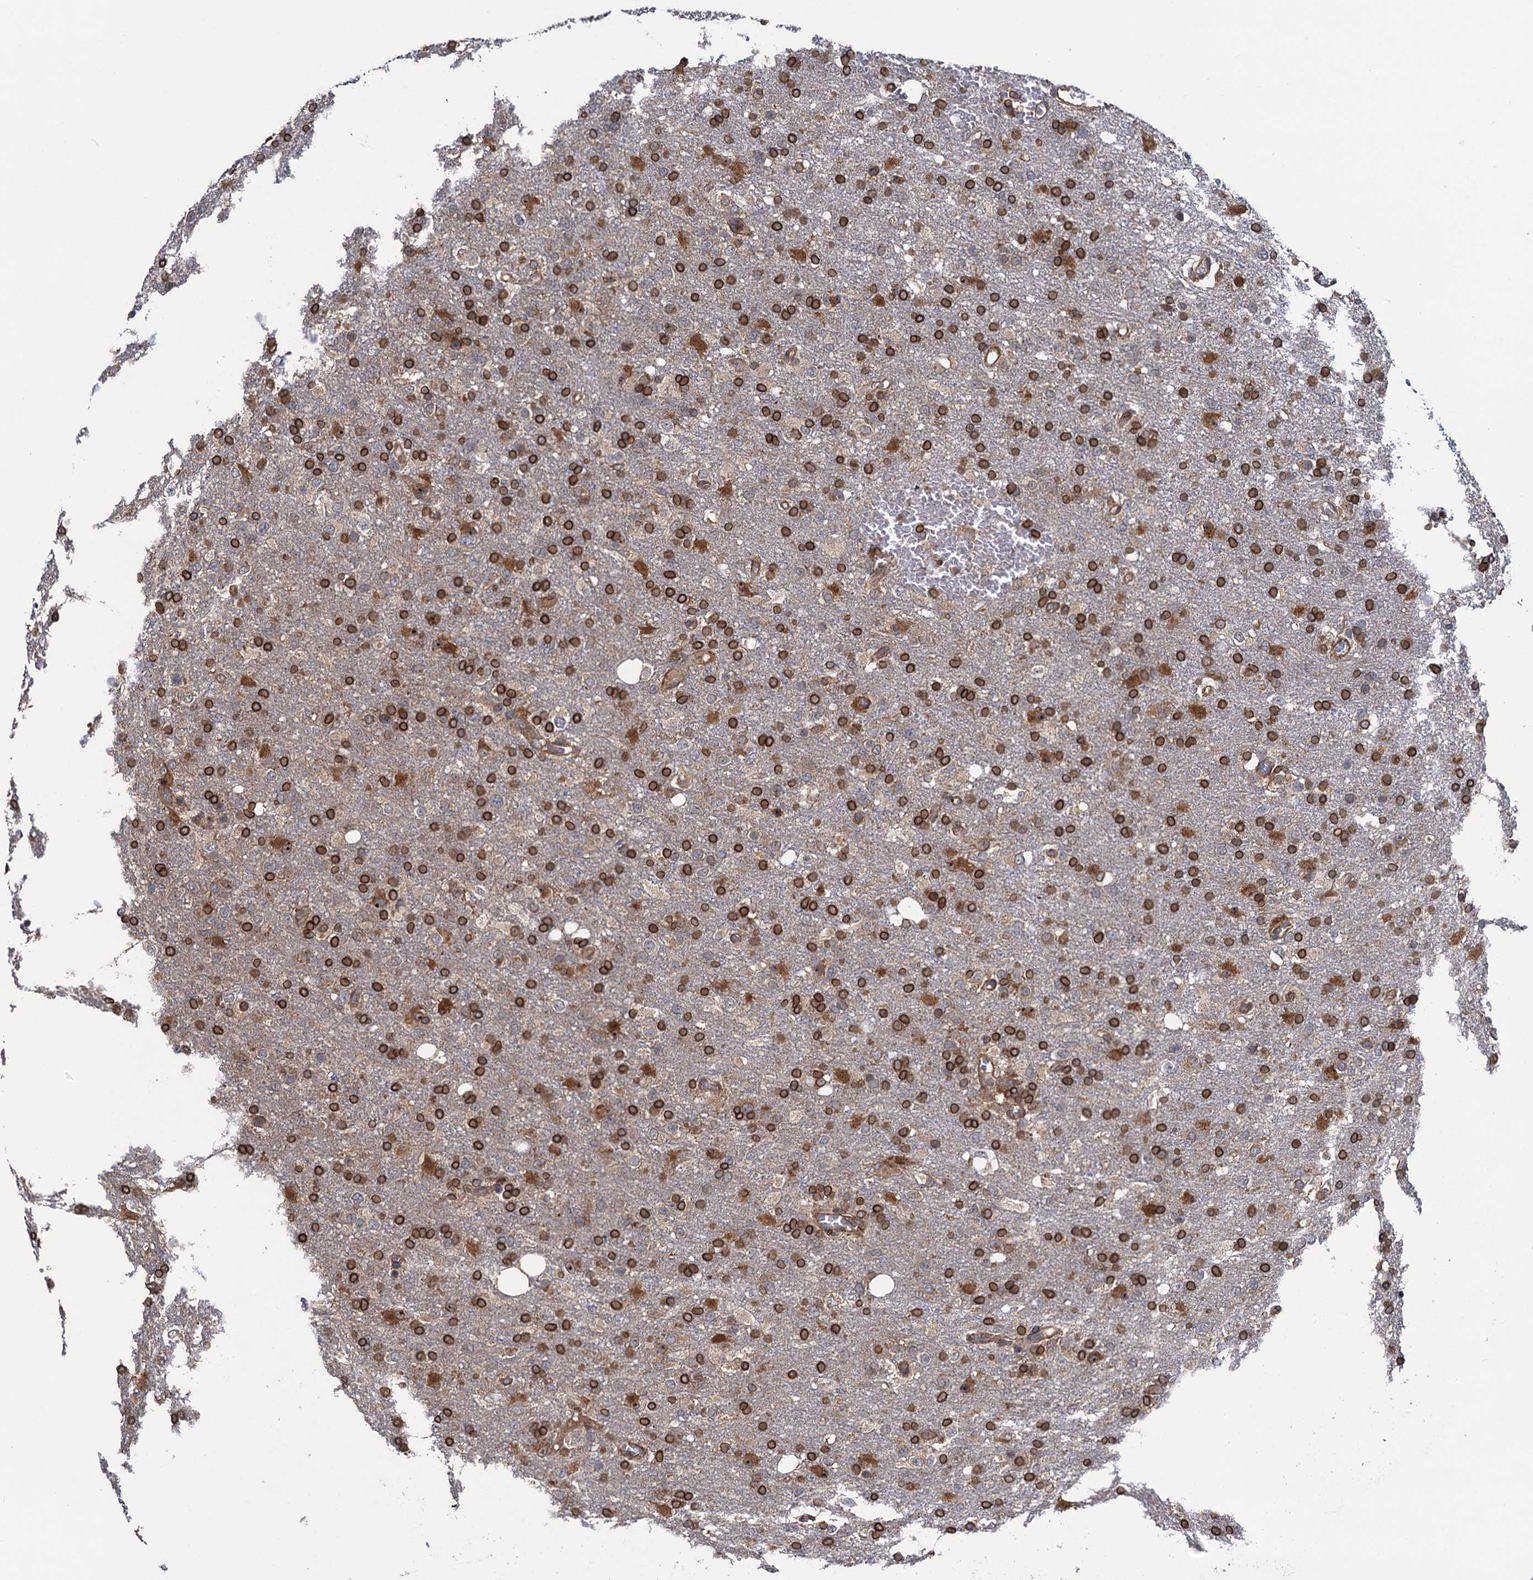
{"staining": {"intensity": "strong", "quantity": ">75%", "location": "cytoplasmic/membranous"}, "tissue": "glioma", "cell_type": "Tumor cells", "image_type": "cancer", "snomed": [{"axis": "morphology", "description": "Glioma, malignant, High grade"}, {"axis": "topography", "description": "Brain"}], "caption": "Protein expression analysis of human malignant glioma (high-grade) reveals strong cytoplasmic/membranous staining in approximately >75% of tumor cells.", "gene": "EVX2", "patient": {"sex": "female", "age": 74}}